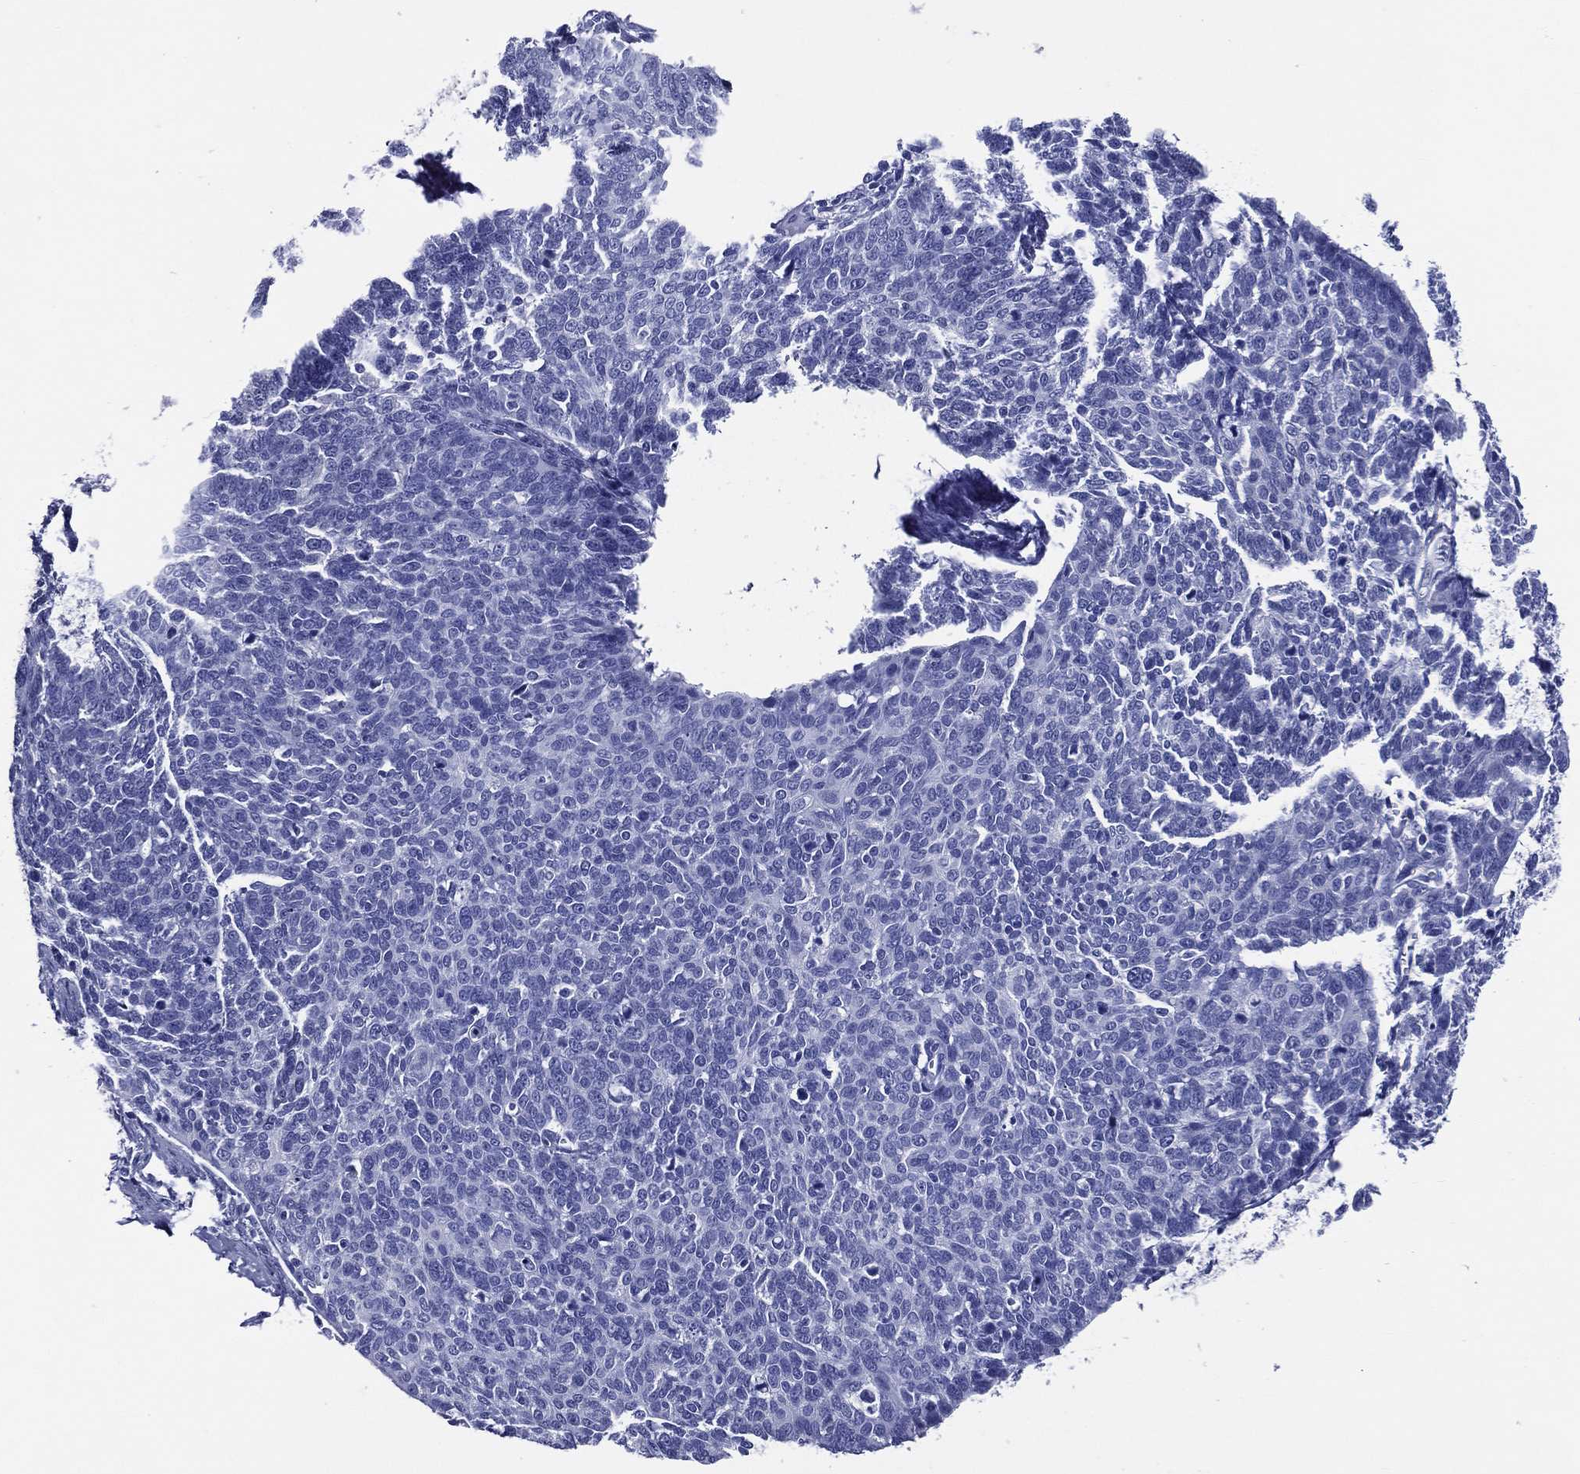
{"staining": {"intensity": "negative", "quantity": "none", "location": "none"}, "tissue": "cervical cancer", "cell_type": "Tumor cells", "image_type": "cancer", "snomed": [{"axis": "morphology", "description": "Normal tissue, NOS"}, {"axis": "morphology", "description": "Squamous cell carcinoma, NOS"}, {"axis": "topography", "description": "Cervix"}], "caption": "IHC image of neoplastic tissue: cervical cancer (squamous cell carcinoma) stained with DAB (3,3'-diaminobenzidine) exhibits no significant protein expression in tumor cells. (Stains: DAB (3,3'-diaminobenzidine) immunohistochemistry (IHC) with hematoxylin counter stain, Microscopy: brightfield microscopy at high magnification).", "gene": "ACE2", "patient": {"sex": "female", "age": 39}}